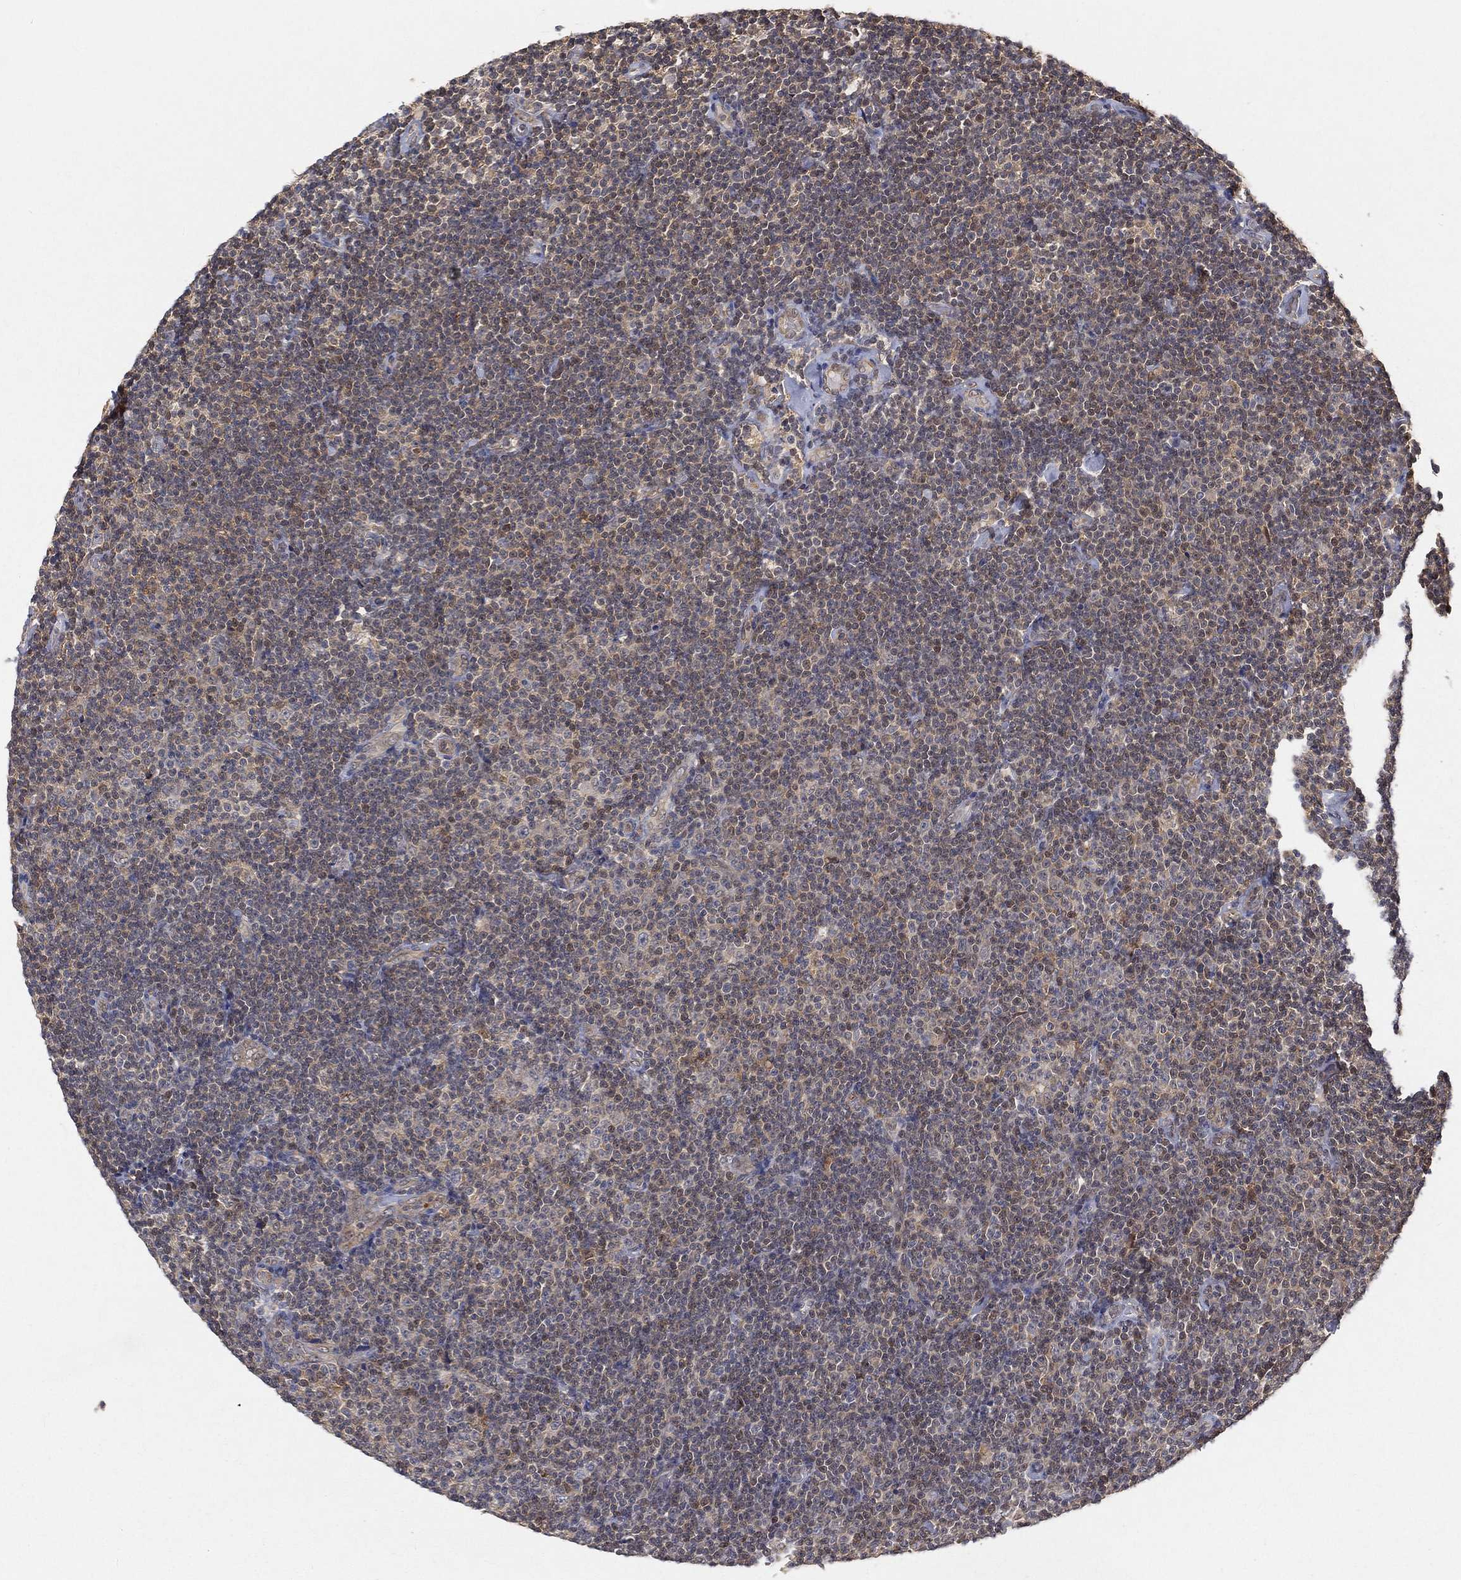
{"staining": {"intensity": "weak", "quantity": "<25%", "location": "cytoplasmic/membranous"}, "tissue": "lymphoma", "cell_type": "Tumor cells", "image_type": "cancer", "snomed": [{"axis": "morphology", "description": "Malignant lymphoma, non-Hodgkin's type, Low grade"}, {"axis": "topography", "description": "Lymph node"}], "caption": "Micrograph shows no protein expression in tumor cells of low-grade malignant lymphoma, non-Hodgkin's type tissue. (DAB immunohistochemistry (IHC) visualized using brightfield microscopy, high magnification).", "gene": "MAPK1", "patient": {"sex": "male", "age": 81}}